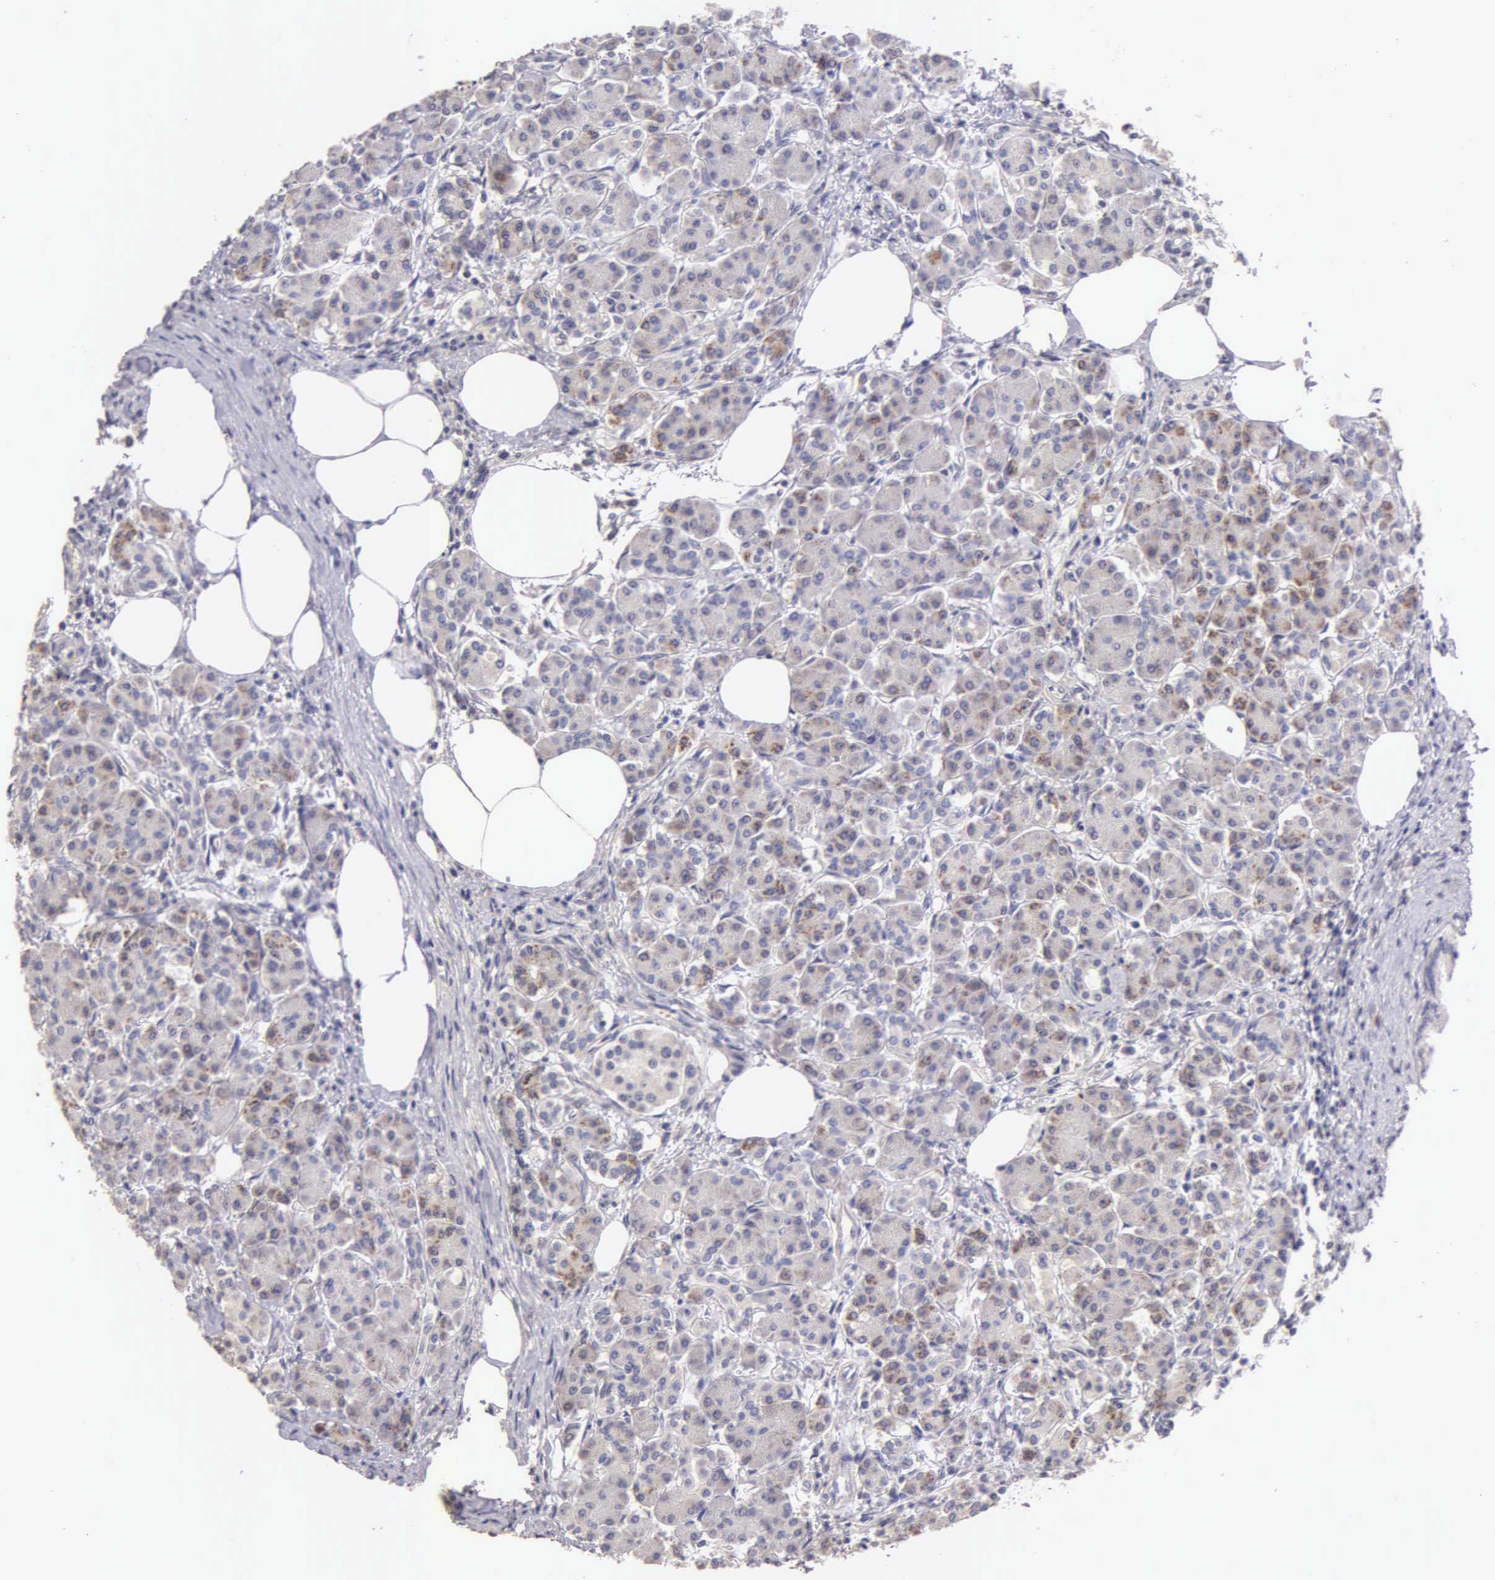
{"staining": {"intensity": "weak", "quantity": "<25%", "location": "cytoplasmic/membranous"}, "tissue": "pancreas", "cell_type": "Exocrine glandular cells", "image_type": "normal", "snomed": [{"axis": "morphology", "description": "Normal tissue, NOS"}, {"axis": "topography", "description": "Pancreas"}], "caption": "A photomicrograph of human pancreas is negative for staining in exocrine glandular cells. (DAB (3,3'-diaminobenzidine) immunohistochemistry with hematoxylin counter stain).", "gene": "ESR1", "patient": {"sex": "female", "age": 73}}